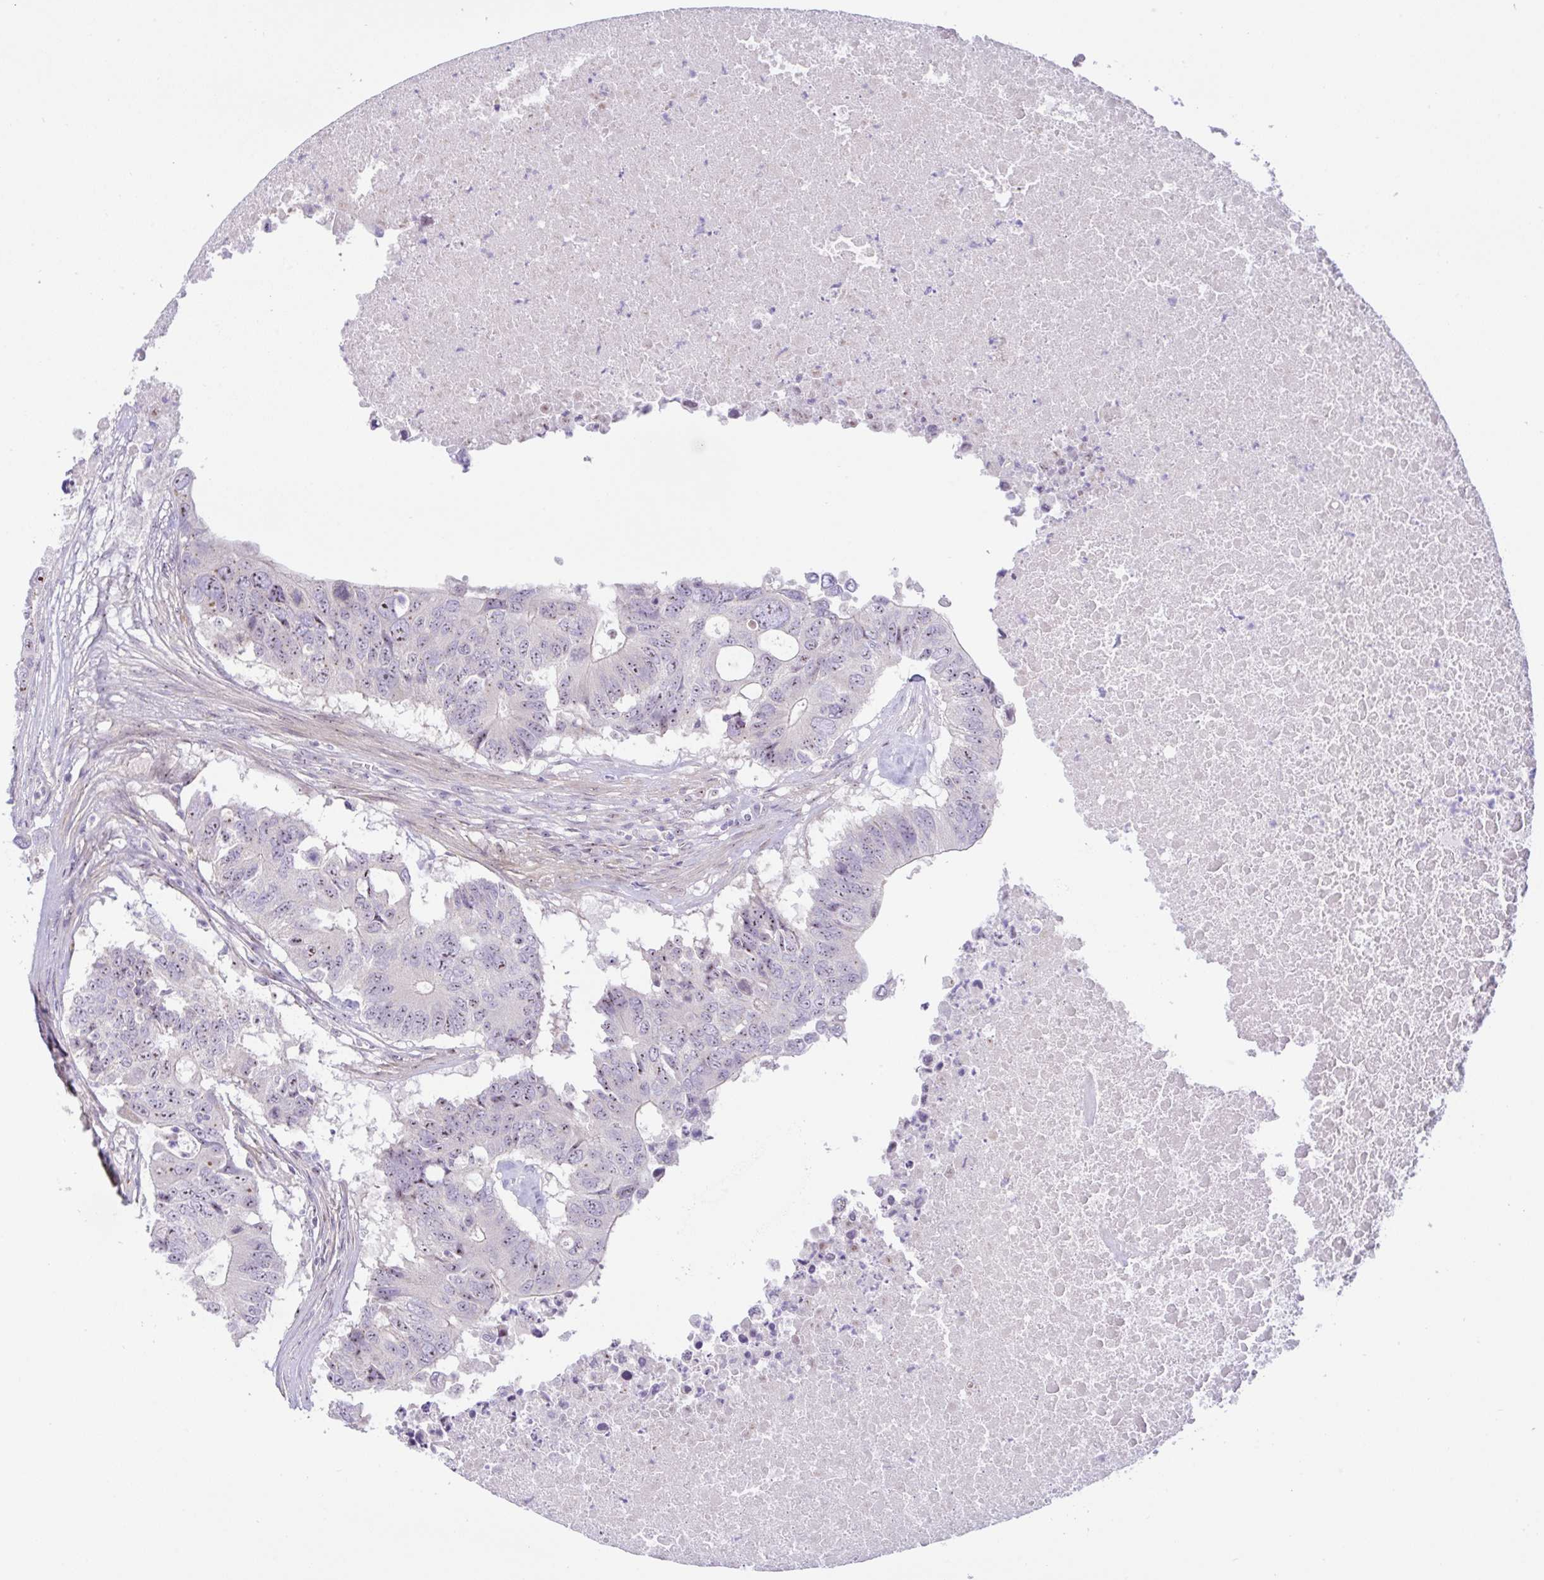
{"staining": {"intensity": "weak", "quantity": "25%-75%", "location": "nuclear"}, "tissue": "colorectal cancer", "cell_type": "Tumor cells", "image_type": "cancer", "snomed": [{"axis": "morphology", "description": "Adenocarcinoma, NOS"}, {"axis": "topography", "description": "Colon"}], "caption": "Colorectal adenocarcinoma tissue exhibits weak nuclear expression in about 25%-75% of tumor cells", "gene": "MXRA8", "patient": {"sex": "male", "age": 71}}